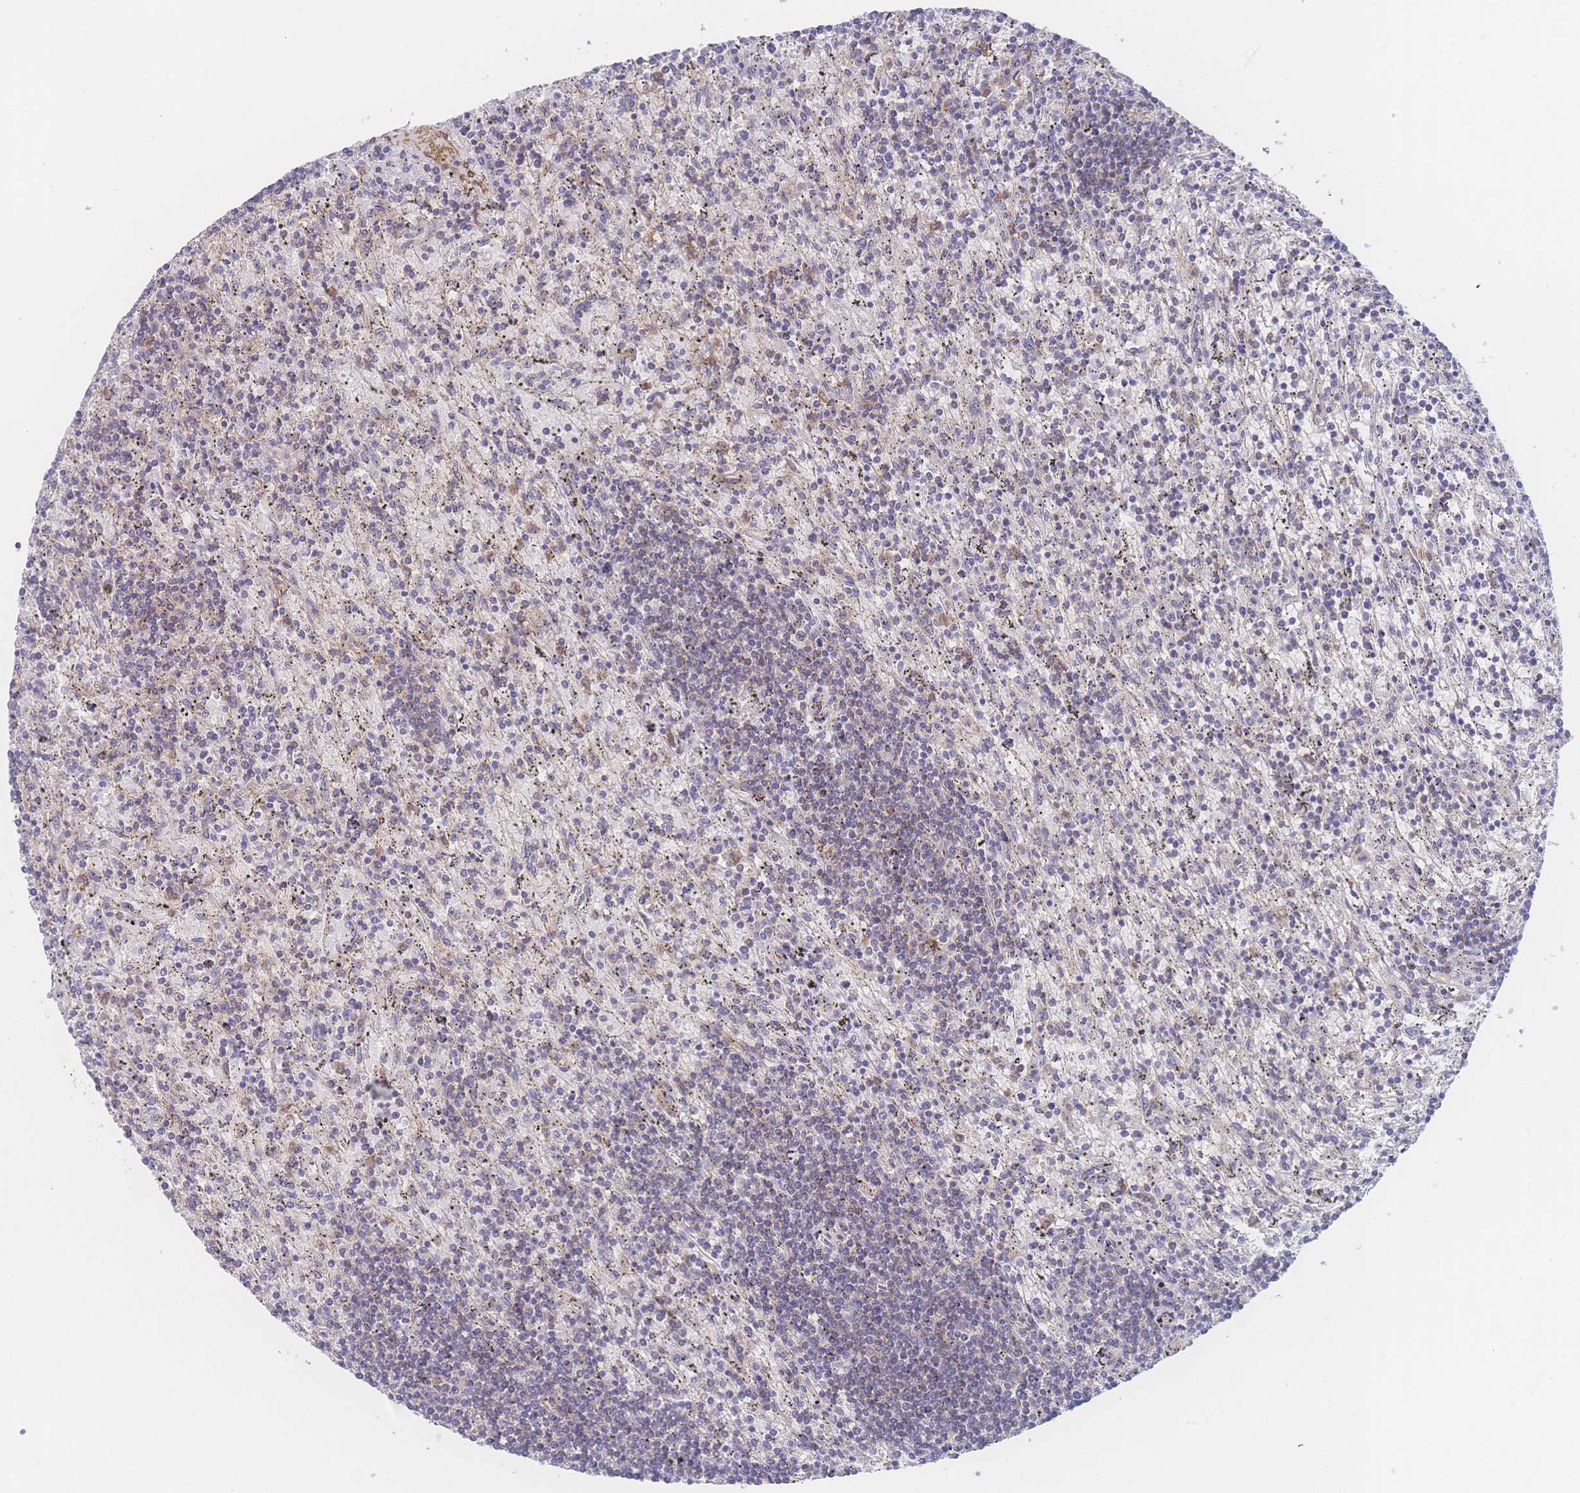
{"staining": {"intensity": "negative", "quantity": "none", "location": "none"}, "tissue": "lymphoma", "cell_type": "Tumor cells", "image_type": "cancer", "snomed": [{"axis": "morphology", "description": "Malignant lymphoma, non-Hodgkin's type, Low grade"}, {"axis": "topography", "description": "Spleen"}], "caption": "Malignant lymphoma, non-Hodgkin's type (low-grade) was stained to show a protein in brown. There is no significant staining in tumor cells.", "gene": "CFAP97", "patient": {"sex": "male", "age": 76}}